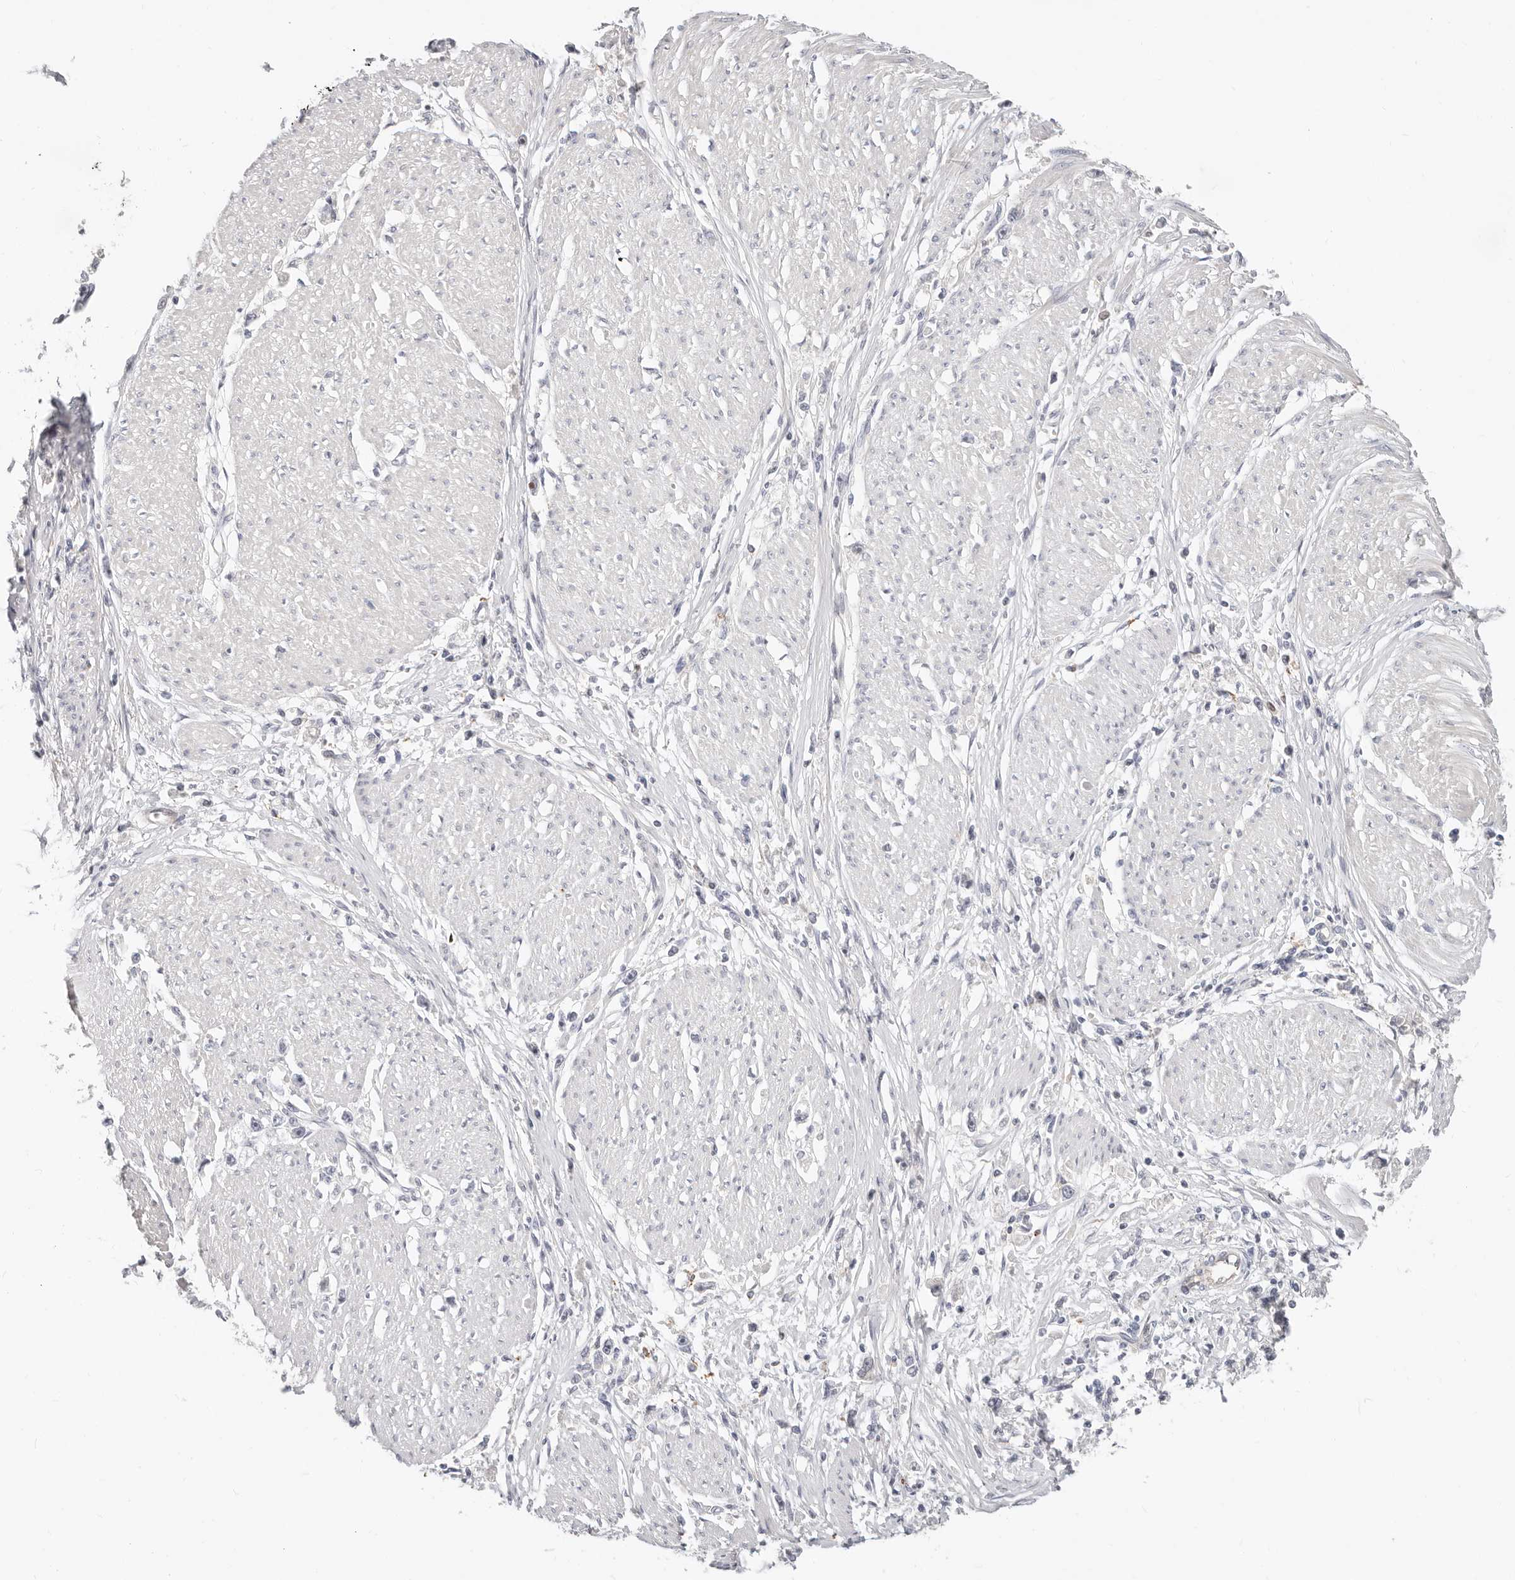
{"staining": {"intensity": "negative", "quantity": "none", "location": "none"}, "tissue": "stomach cancer", "cell_type": "Tumor cells", "image_type": "cancer", "snomed": [{"axis": "morphology", "description": "Adenocarcinoma, NOS"}, {"axis": "topography", "description": "Stomach"}], "caption": "Tumor cells are negative for protein expression in human stomach adenocarcinoma. Nuclei are stained in blue.", "gene": "ZRANB1", "patient": {"sex": "female", "age": 59}}